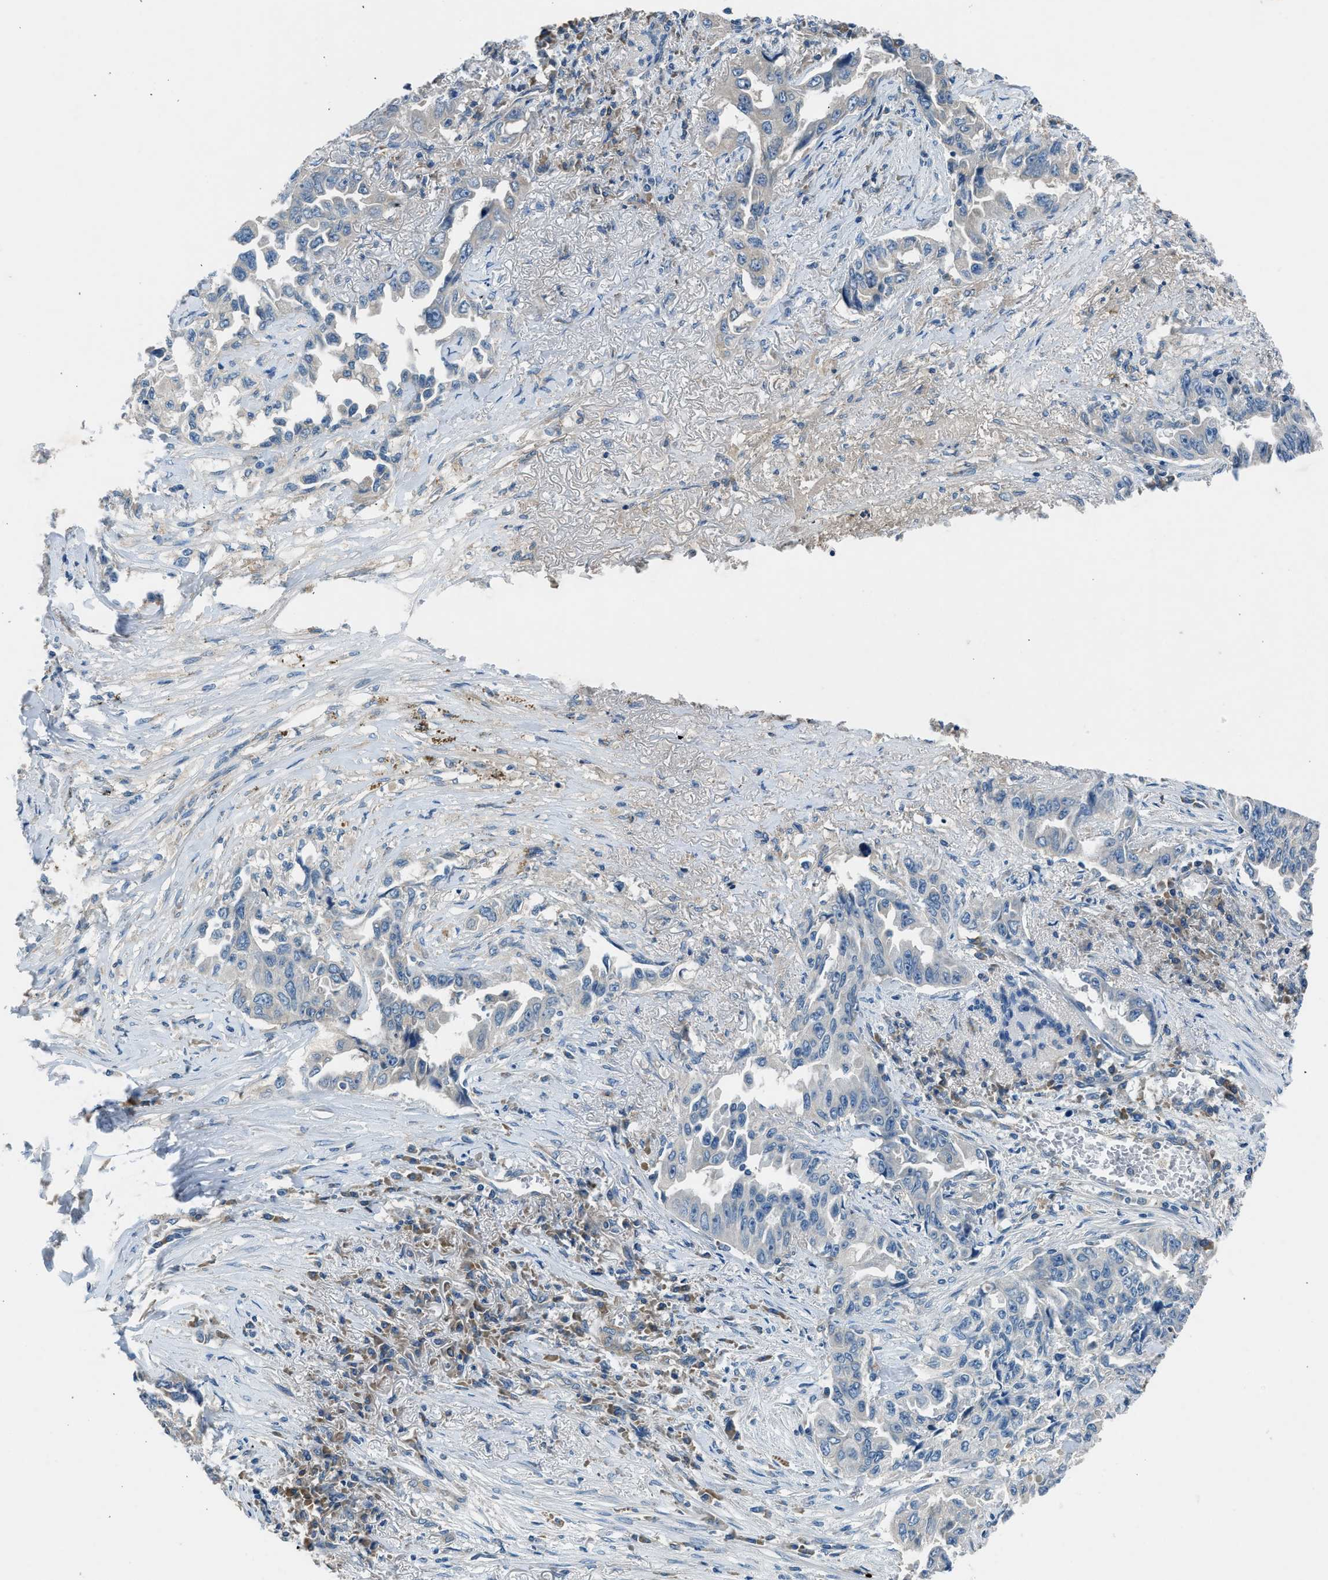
{"staining": {"intensity": "negative", "quantity": "none", "location": "none"}, "tissue": "lung cancer", "cell_type": "Tumor cells", "image_type": "cancer", "snomed": [{"axis": "morphology", "description": "Adenocarcinoma, NOS"}, {"axis": "topography", "description": "Lung"}], "caption": "An image of human adenocarcinoma (lung) is negative for staining in tumor cells.", "gene": "BMP1", "patient": {"sex": "female", "age": 51}}